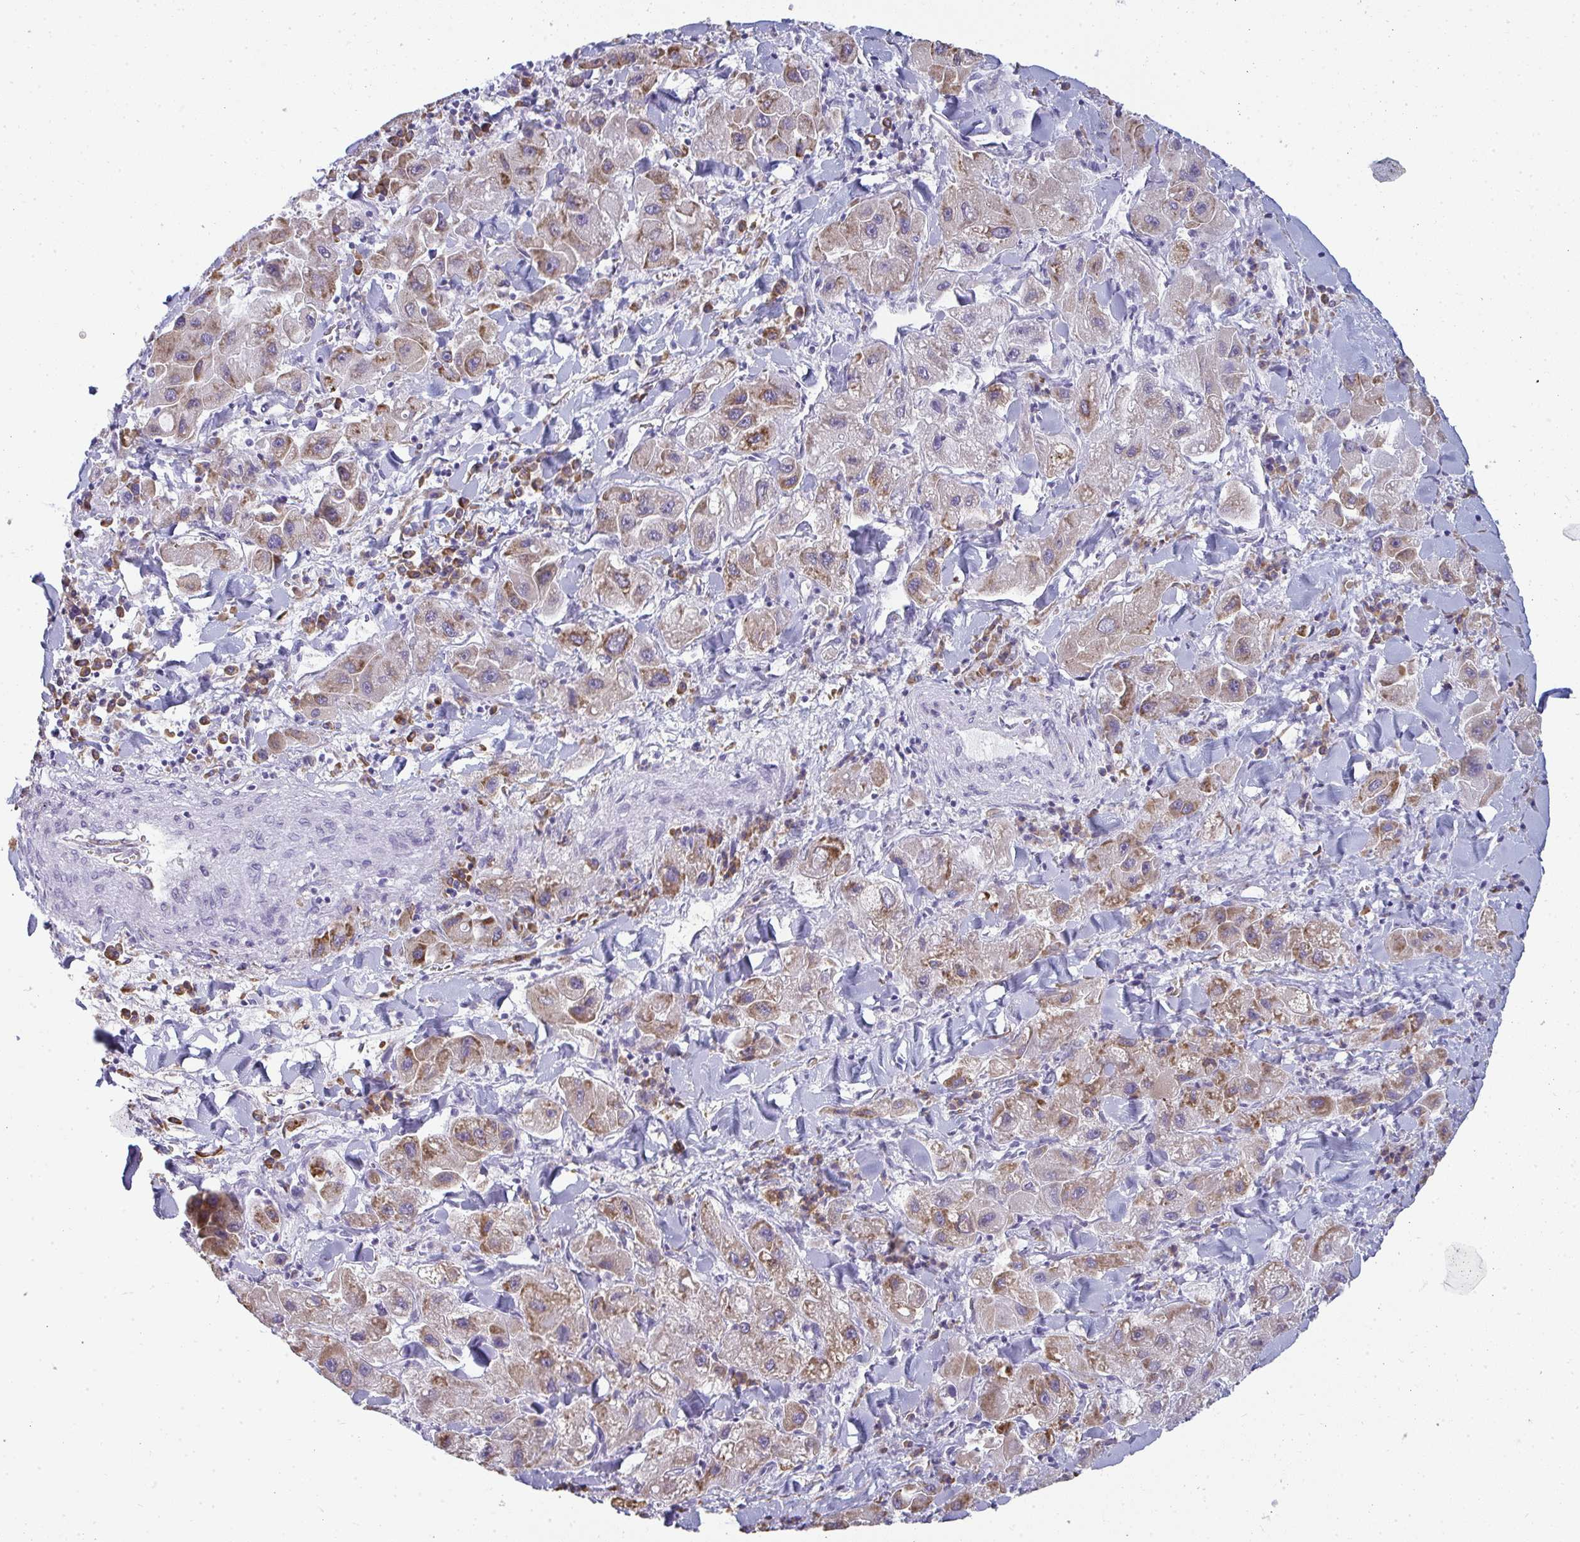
{"staining": {"intensity": "moderate", "quantity": "25%-75%", "location": "cytoplasmic/membranous"}, "tissue": "liver cancer", "cell_type": "Tumor cells", "image_type": "cancer", "snomed": [{"axis": "morphology", "description": "Carcinoma, Hepatocellular, NOS"}, {"axis": "topography", "description": "Liver"}], "caption": "This photomicrograph demonstrates liver cancer (hepatocellular carcinoma) stained with immunohistochemistry to label a protein in brown. The cytoplasmic/membranous of tumor cells show moderate positivity for the protein. Nuclei are counter-stained blue.", "gene": "SHROOM1", "patient": {"sex": "male", "age": 24}}